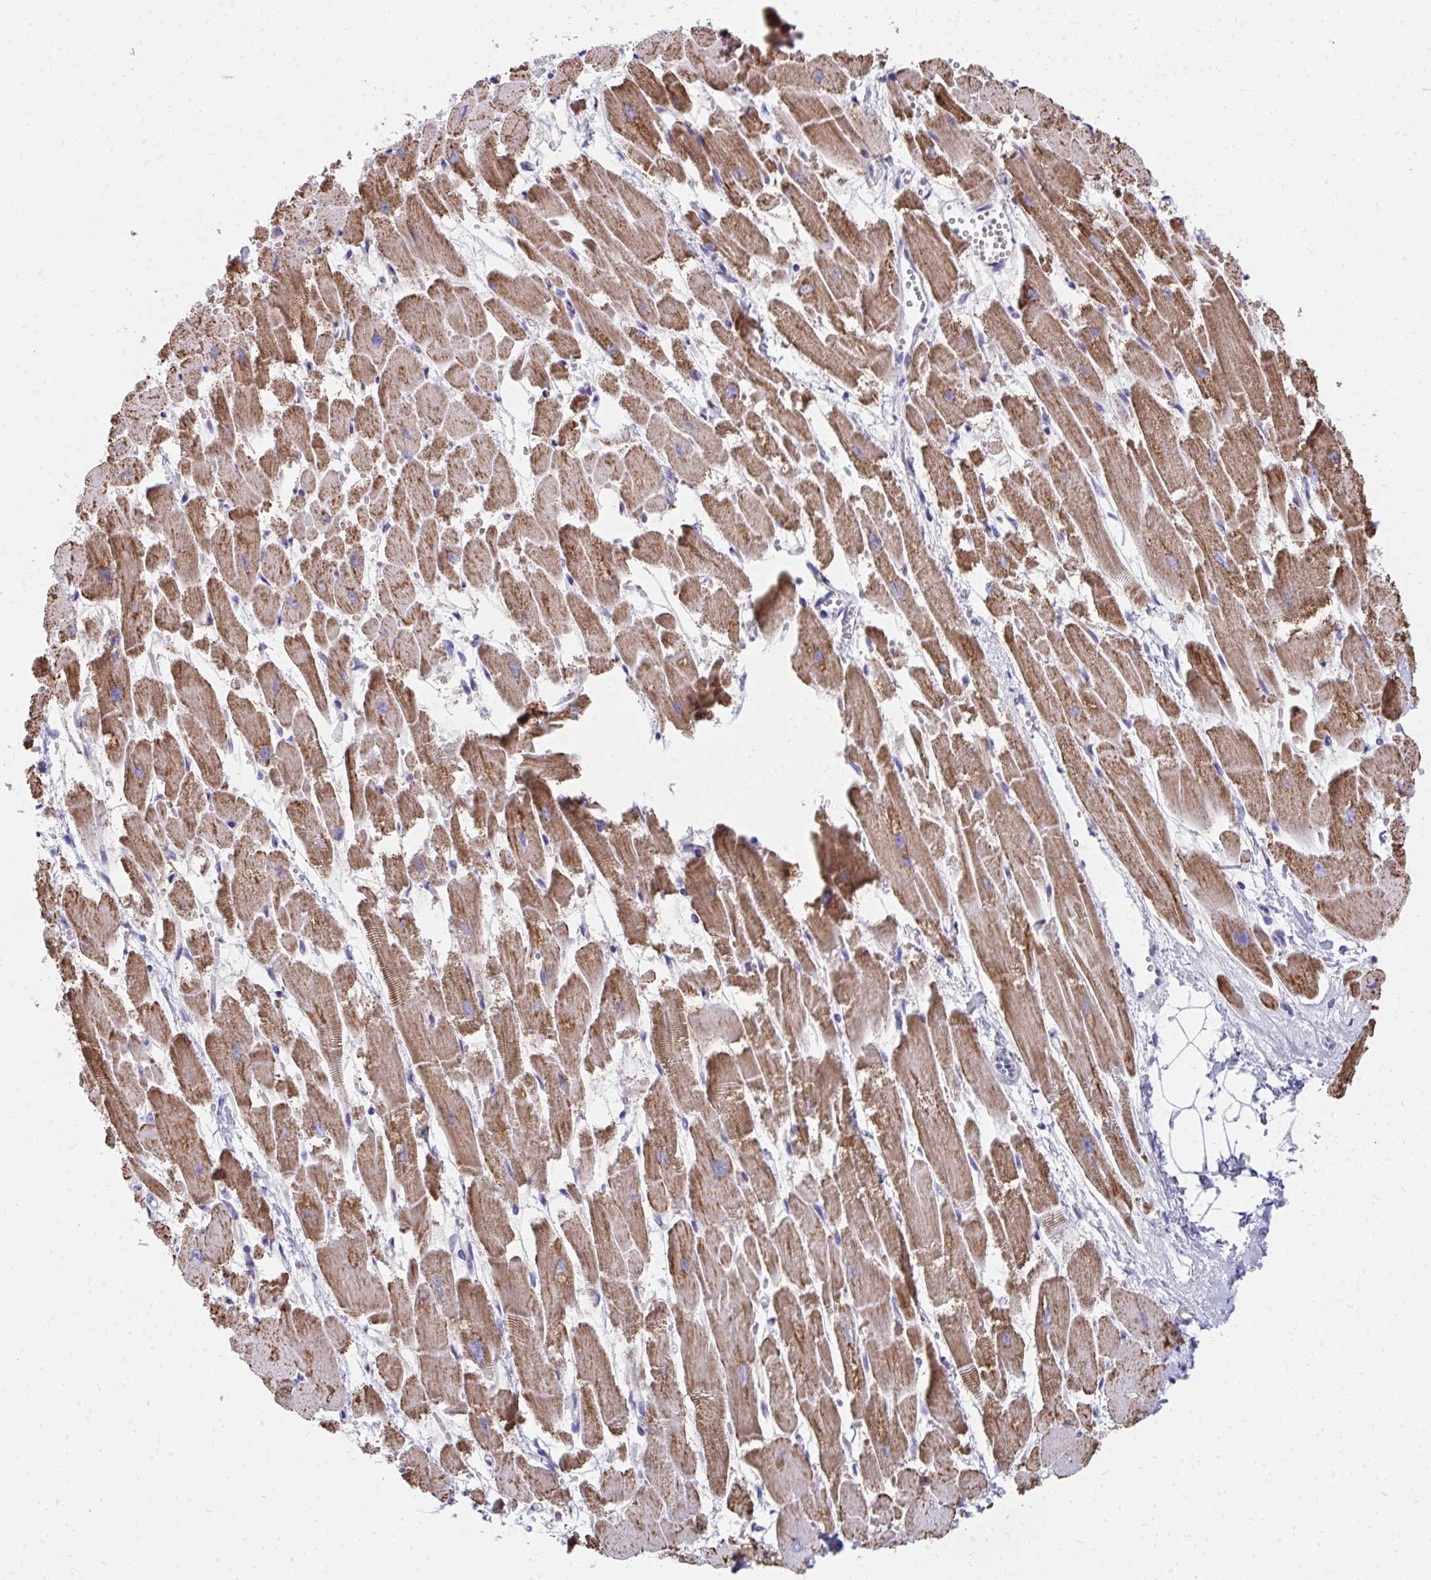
{"staining": {"intensity": "strong", "quantity": "25%-75%", "location": "cytoplasmic/membranous"}, "tissue": "heart muscle", "cell_type": "Cardiomyocytes", "image_type": "normal", "snomed": [{"axis": "morphology", "description": "Normal tissue, NOS"}, {"axis": "topography", "description": "Heart"}], "caption": "A photomicrograph of human heart muscle stained for a protein displays strong cytoplasmic/membranous brown staining in cardiomyocytes. The staining is performed using DAB (3,3'-diaminobenzidine) brown chromogen to label protein expression. The nuclei are counter-stained blue using hematoxylin.", "gene": "IL37", "patient": {"sex": "female", "age": 52}}